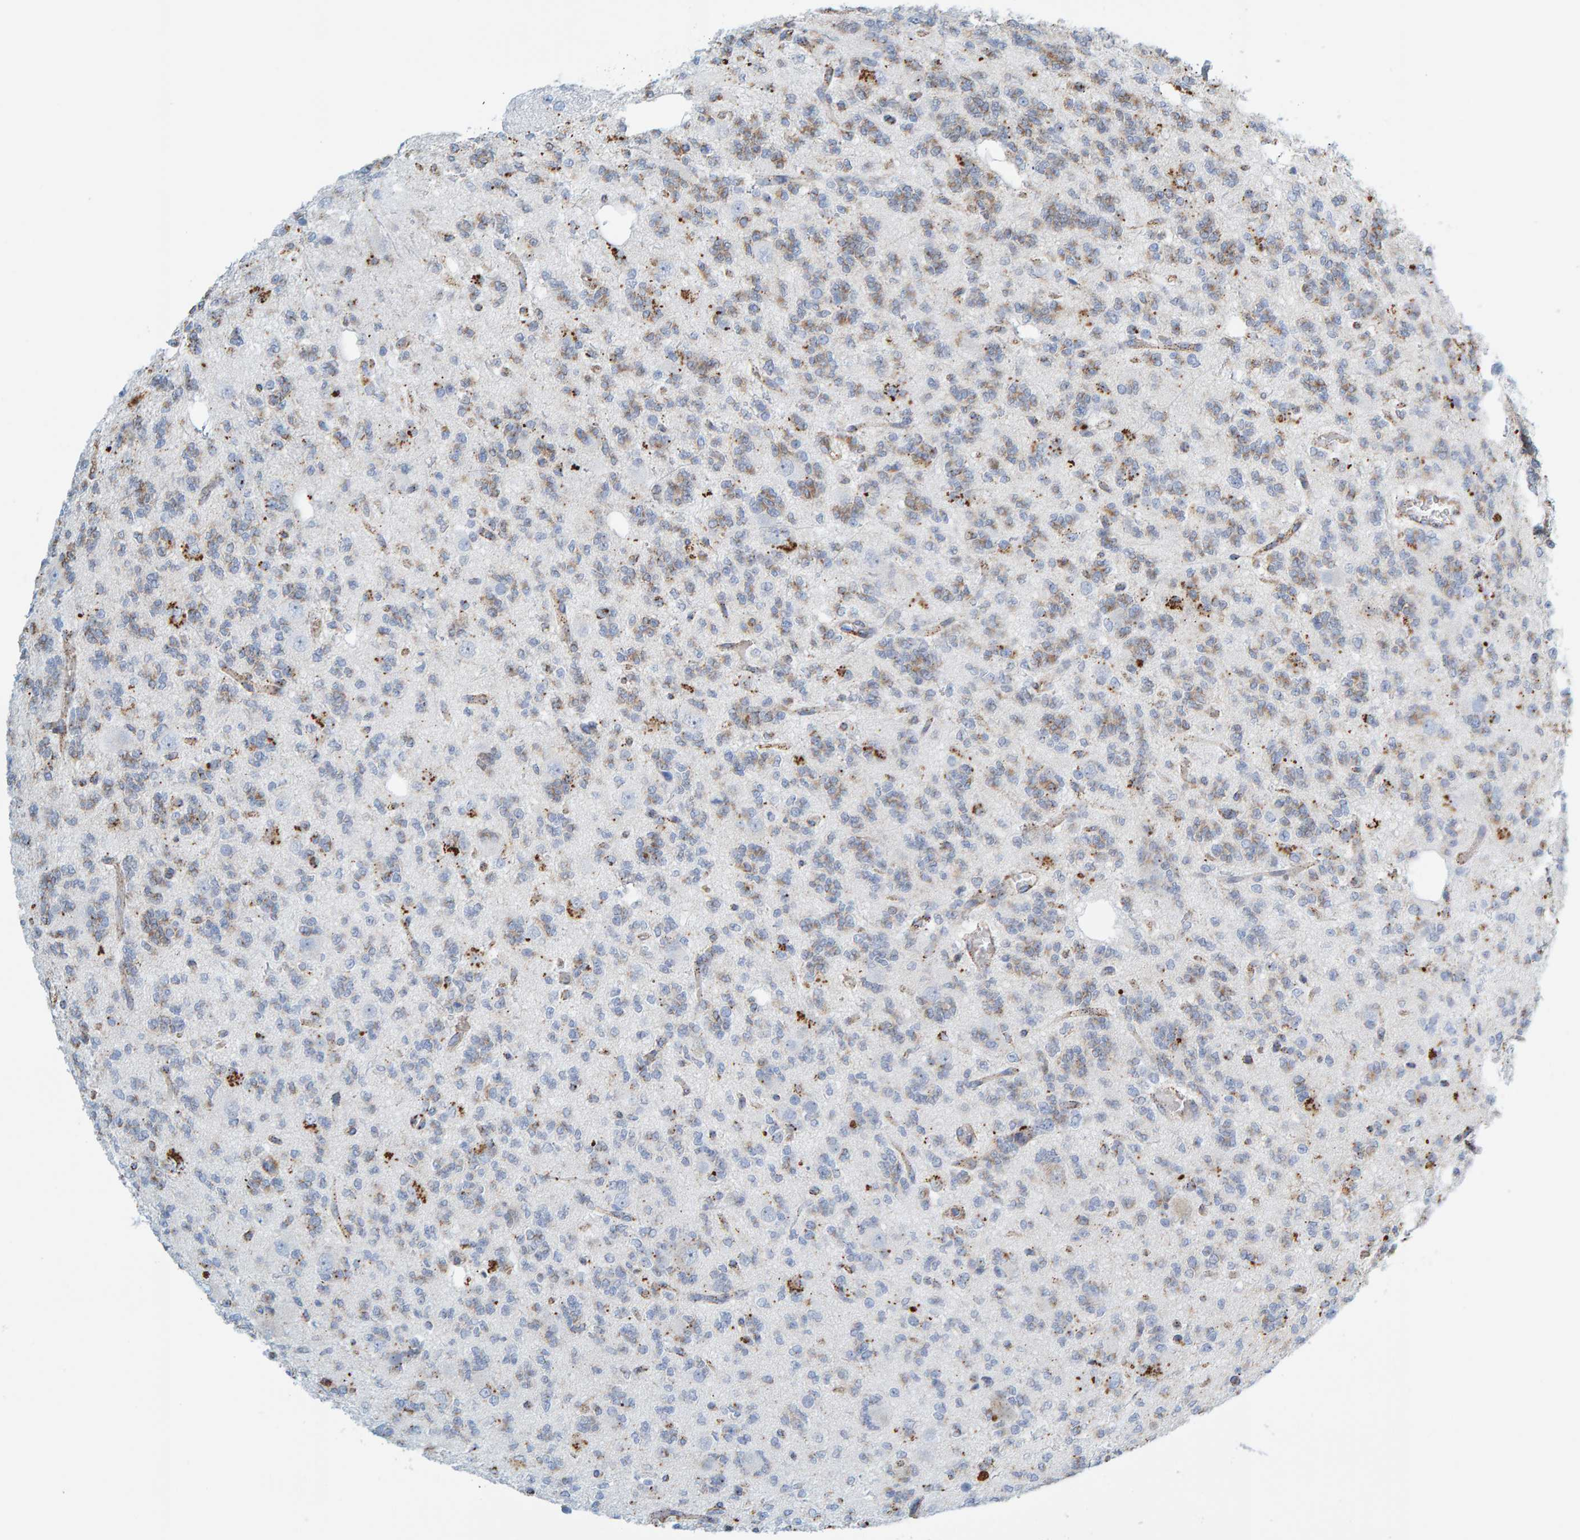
{"staining": {"intensity": "moderate", "quantity": "<25%", "location": "cytoplasmic/membranous"}, "tissue": "glioma", "cell_type": "Tumor cells", "image_type": "cancer", "snomed": [{"axis": "morphology", "description": "Glioma, malignant, Low grade"}, {"axis": "topography", "description": "Brain"}], "caption": "Immunohistochemical staining of human low-grade glioma (malignant) demonstrates moderate cytoplasmic/membranous protein expression in about <25% of tumor cells.", "gene": "BIN3", "patient": {"sex": "male", "age": 38}}